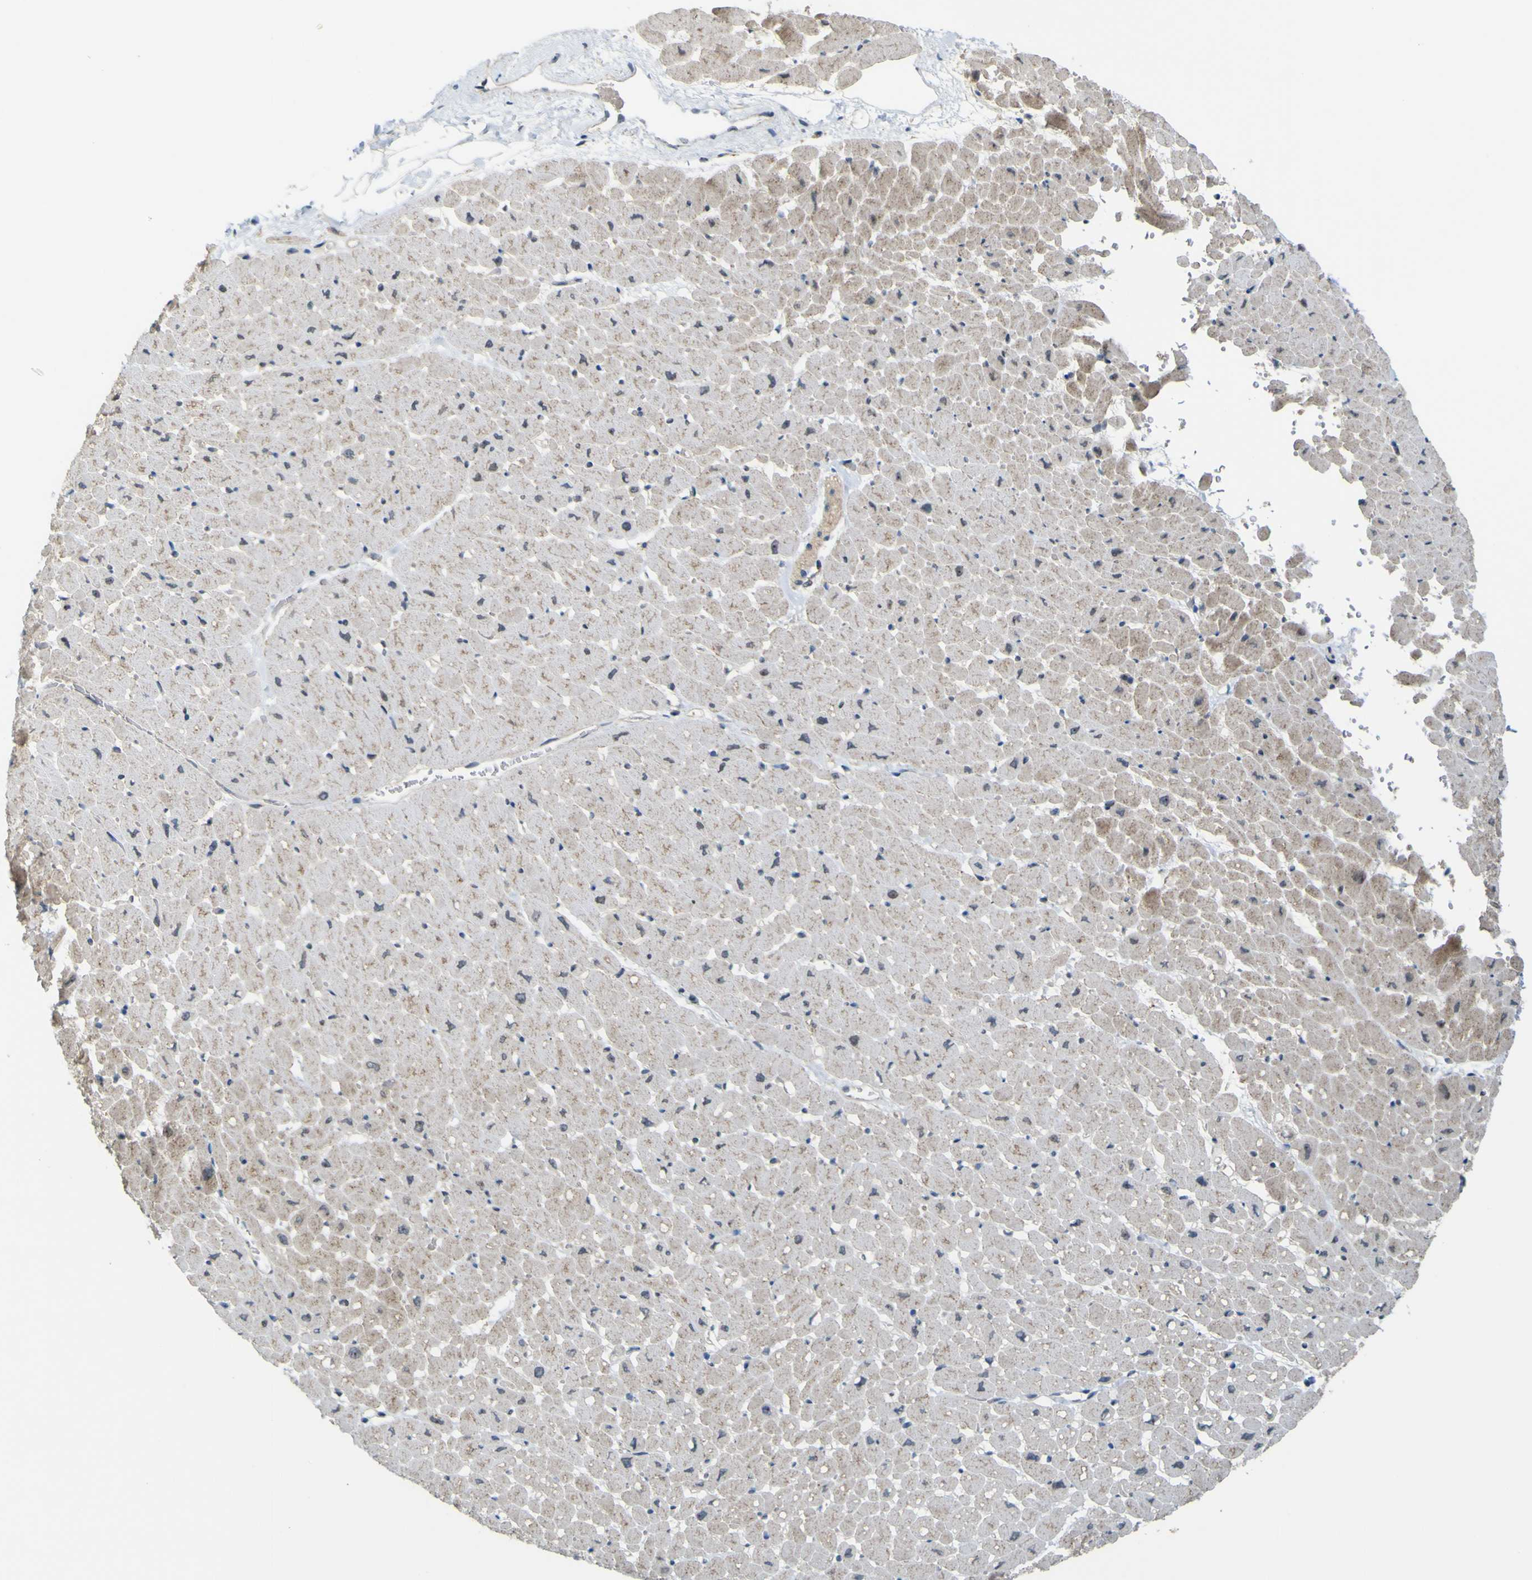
{"staining": {"intensity": "weak", "quantity": ">75%", "location": "cytoplasmic/membranous"}, "tissue": "heart muscle", "cell_type": "Cardiomyocytes", "image_type": "normal", "snomed": [{"axis": "morphology", "description": "Normal tissue, NOS"}, {"axis": "topography", "description": "Heart"}], "caption": "Heart muscle was stained to show a protein in brown. There is low levels of weak cytoplasmic/membranous staining in approximately >75% of cardiomyocytes. (Brightfield microscopy of DAB IHC at high magnification).", "gene": "ACBD5", "patient": {"sex": "male", "age": 45}}